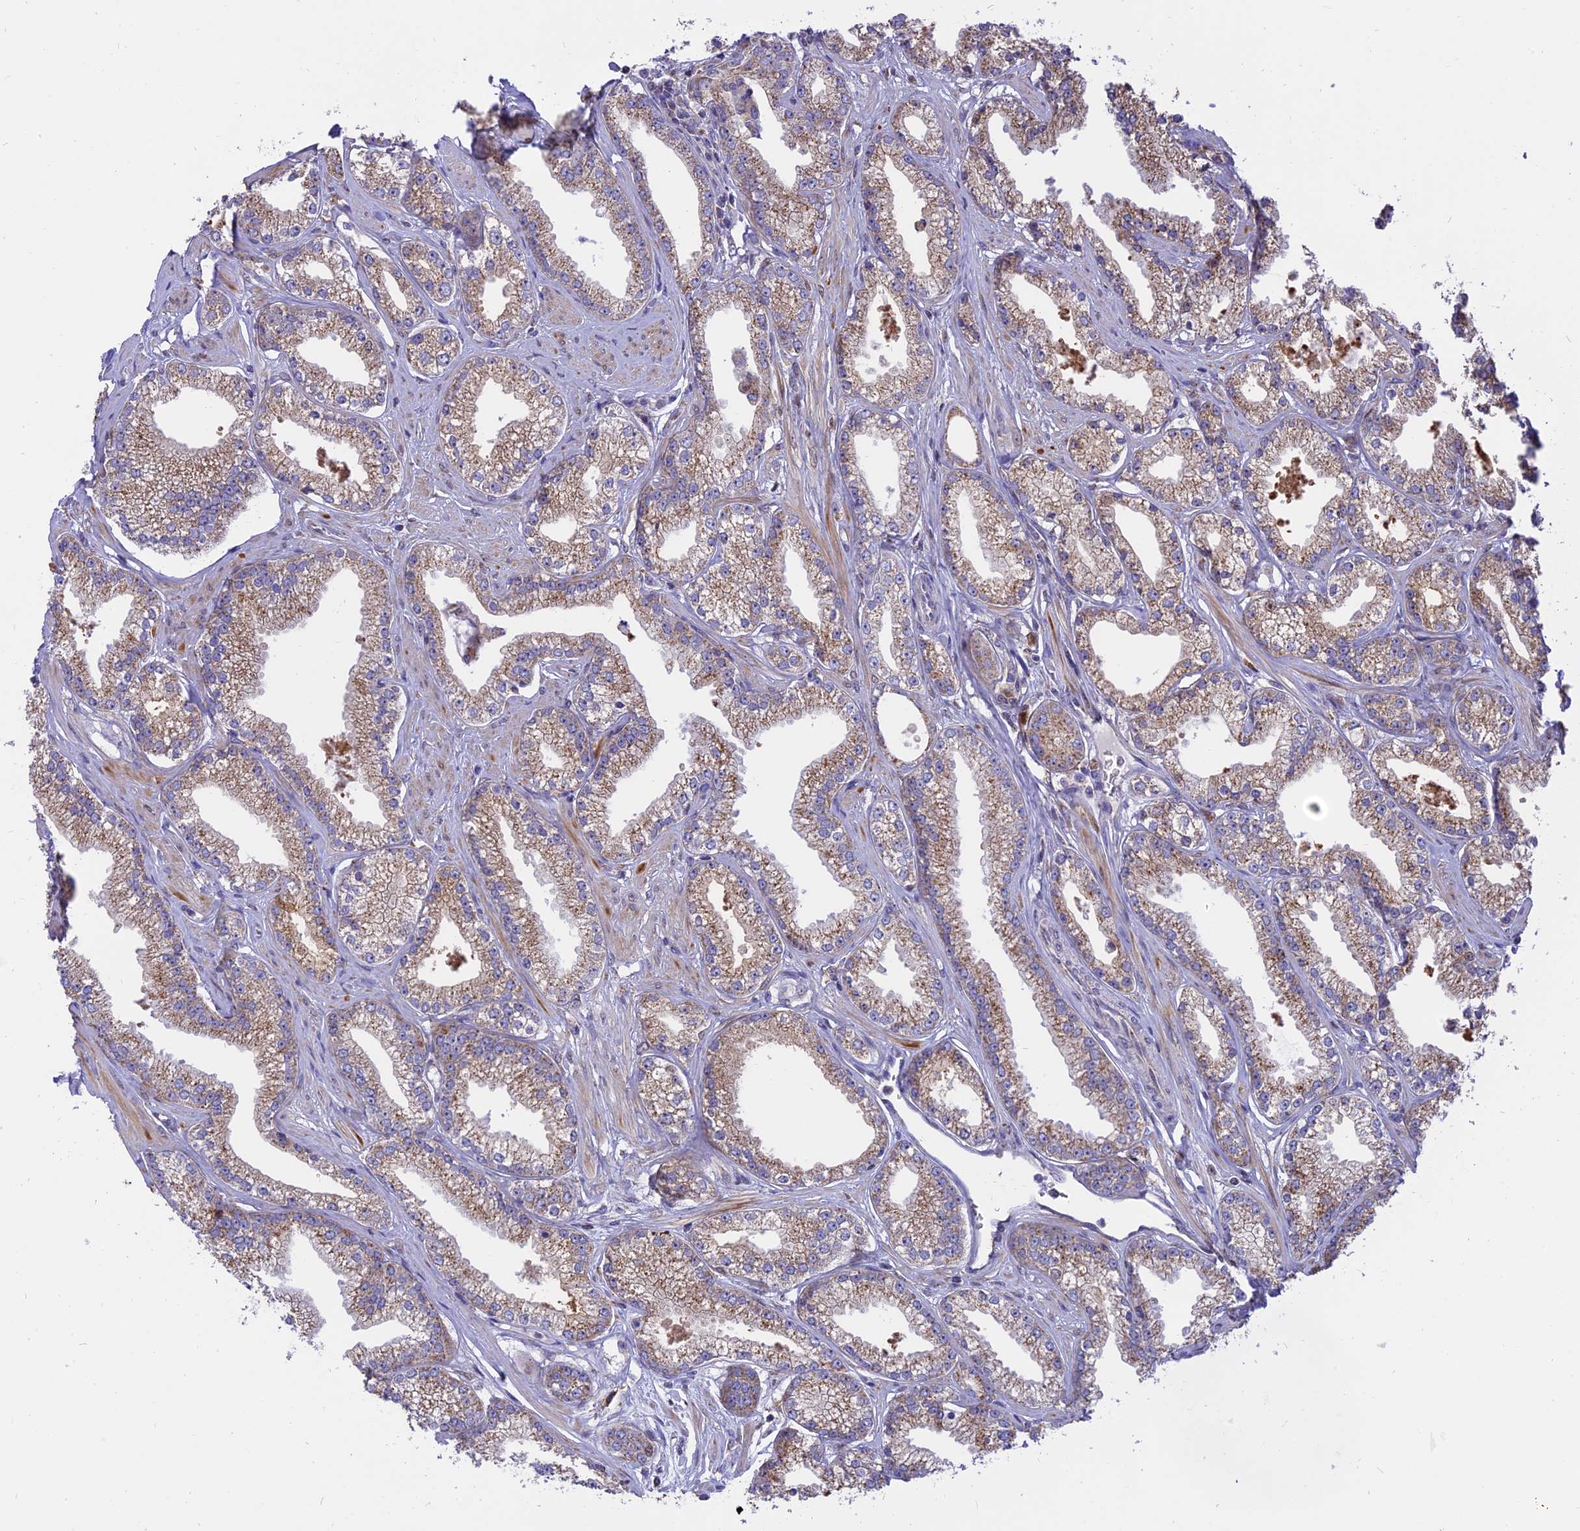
{"staining": {"intensity": "weak", "quantity": ">75%", "location": "cytoplasmic/membranous"}, "tissue": "prostate cancer", "cell_type": "Tumor cells", "image_type": "cancer", "snomed": [{"axis": "morphology", "description": "Adenocarcinoma, High grade"}, {"axis": "topography", "description": "Prostate"}], "caption": "Tumor cells display low levels of weak cytoplasmic/membranous positivity in approximately >75% of cells in adenocarcinoma (high-grade) (prostate).", "gene": "CENPV", "patient": {"sex": "male", "age": 67}}